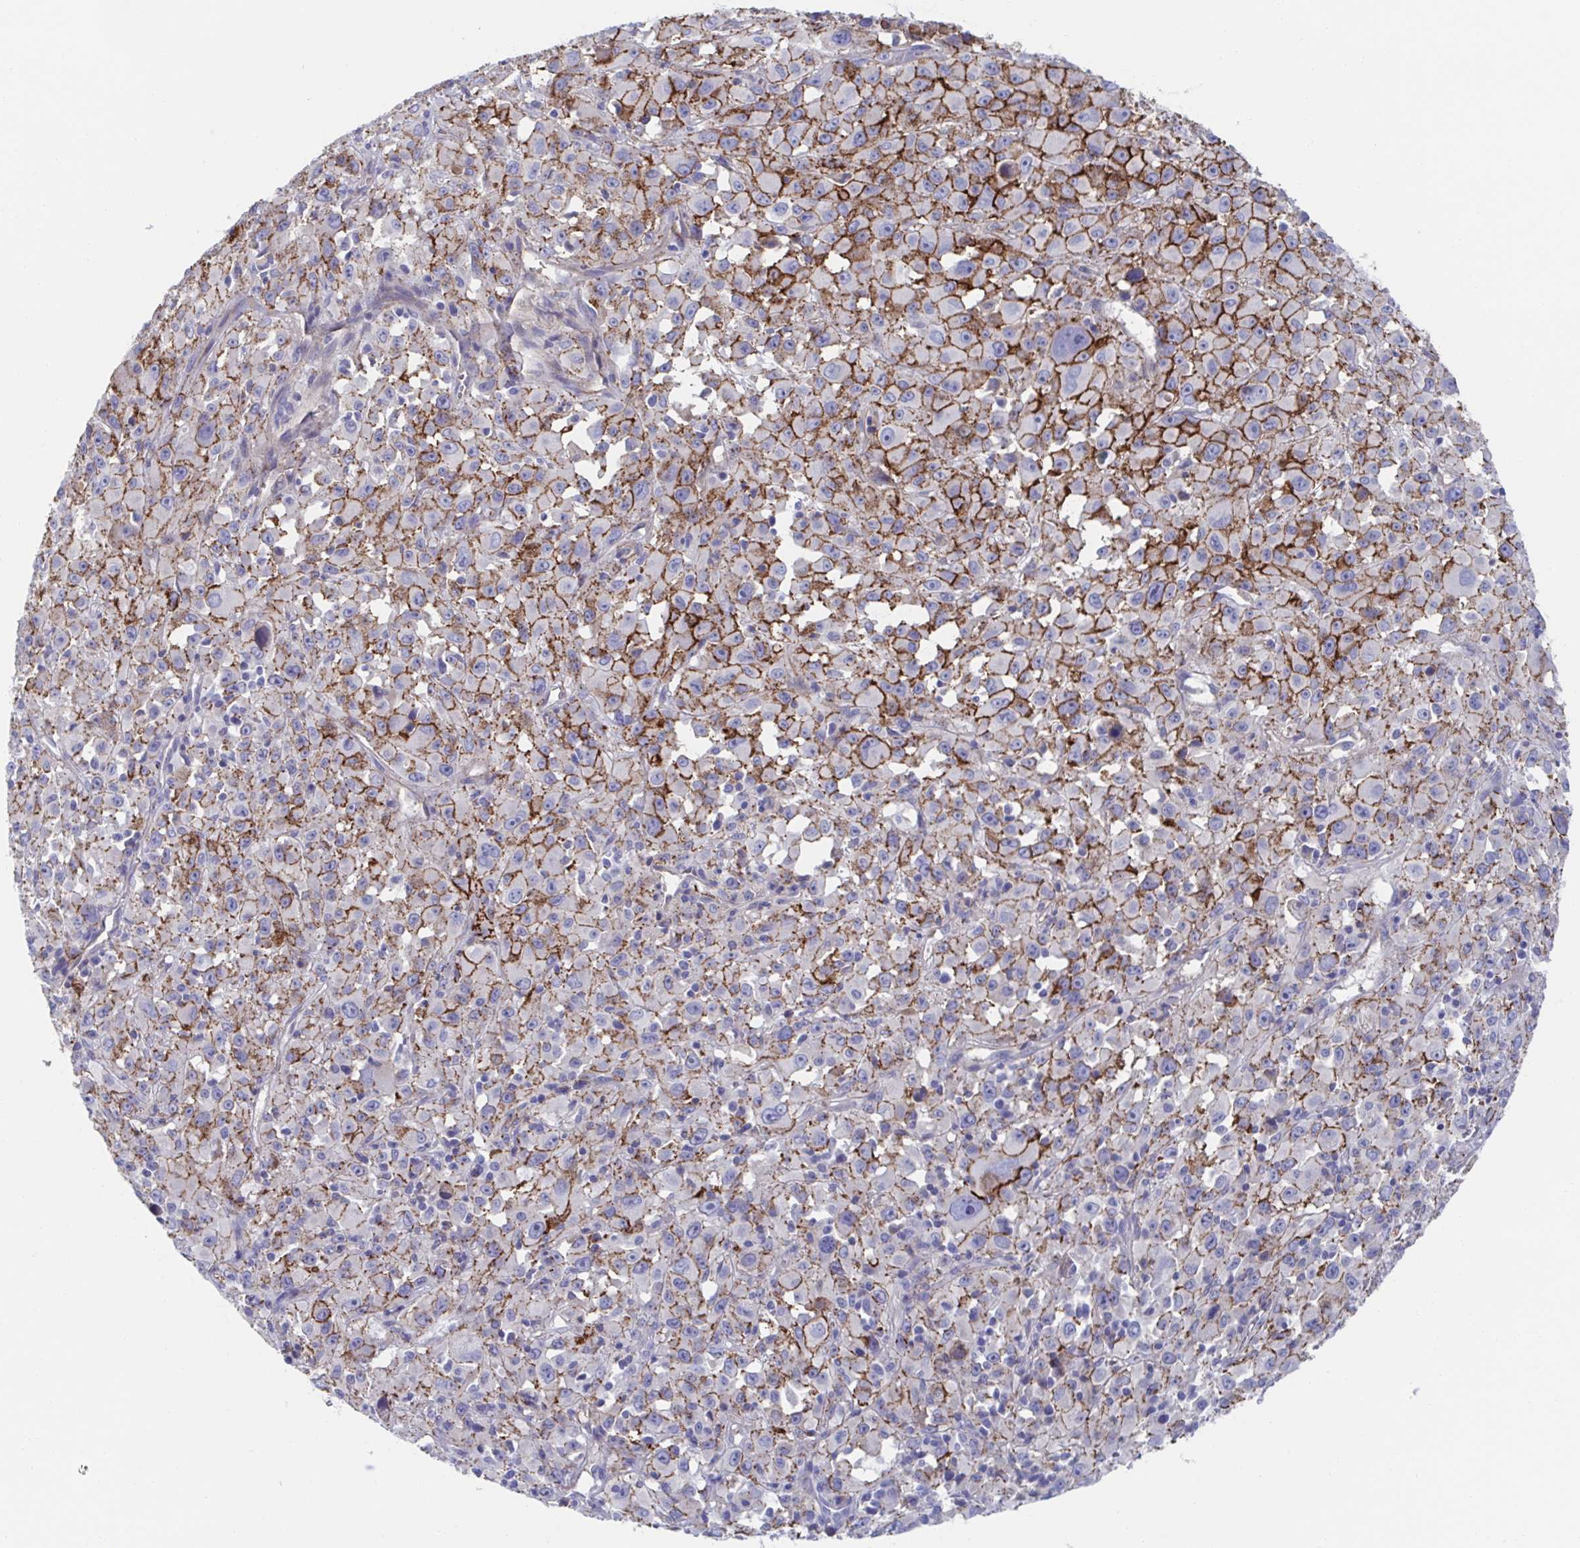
{"staining": {"intensity": "strong", "quantity": "25%-75%", "location": "cytoplasmic/membranous"}, "tissue": "melanoma", "cell_type": "Tumor cells", "image_type": "cancer", "snomed": [{"axis": "morphology", "description": "Malignant melanoma, Metastatic site"}, {"axis": "topography", "description": "Soft tissue"}], "caption": "Approximately 25%-75% of tumor cells in human melanoma show strong cytoplasmic/membranous protein expression as visualized by brown immunohistochemical staining.", "gene": "CDH2", "patient": {"sex": "male", "age": 50}}